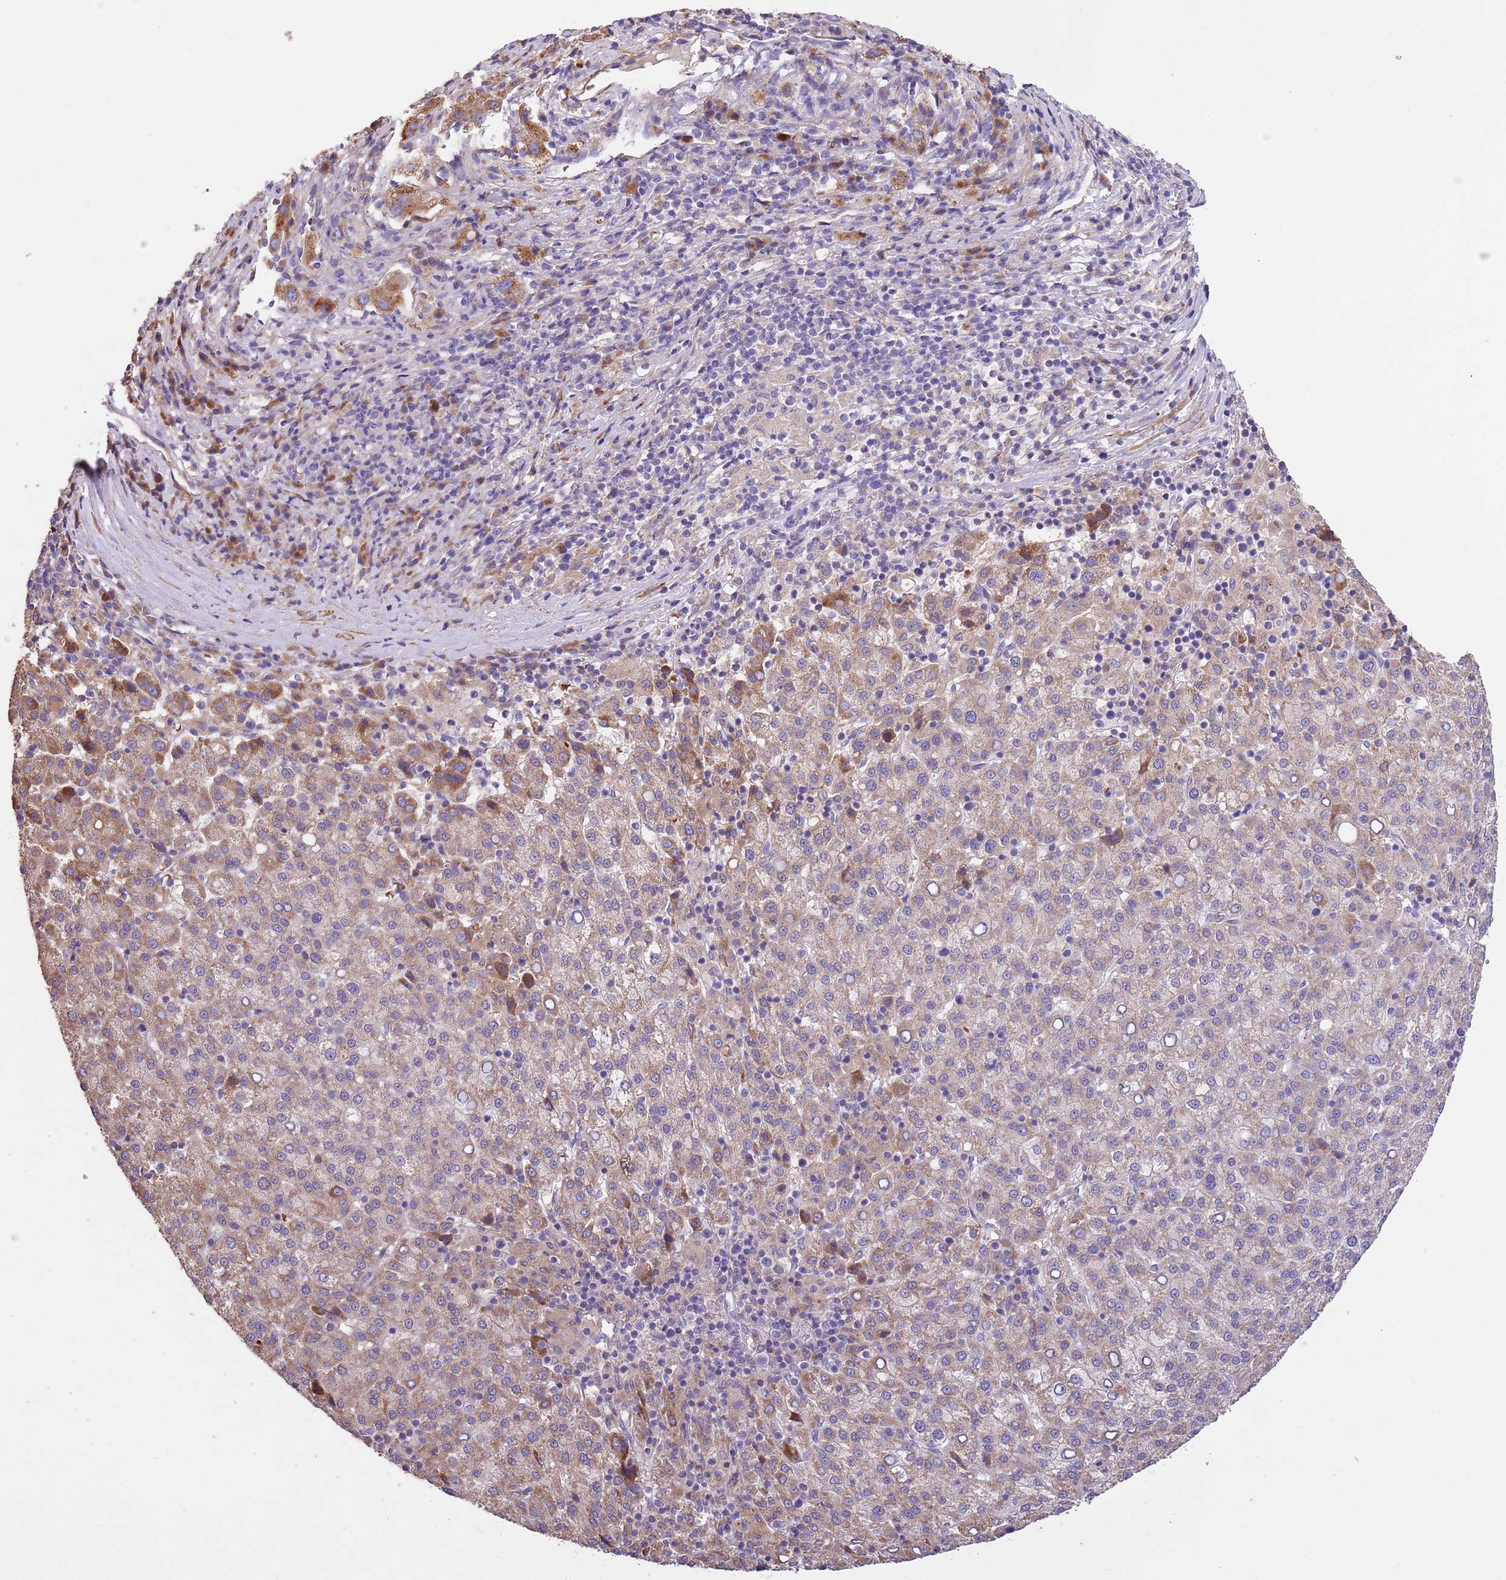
{"staining": {"intensity": "moderate", "quantity": "25%-75%", "location": "cytoplasmic/membranous"}, "tissue": "liver cancer", "cell_type": "Tumor cells", "image_type": "cancer", "snomed": [{"axis": "morphology", "description": "Carcinoma, Hepatocellular, NOS"}, {"axis": "topography", "description": "Liver"}], "caption": "This is an image of immunohistochemistry (IHC) staining of liver cancer (hepatocellular carcinoma), which shows moderate staining in the cytoplasmic/membranous of tumor cells.", "gene": "PIGA", "patient": {"sex": "female", "age": 58}}